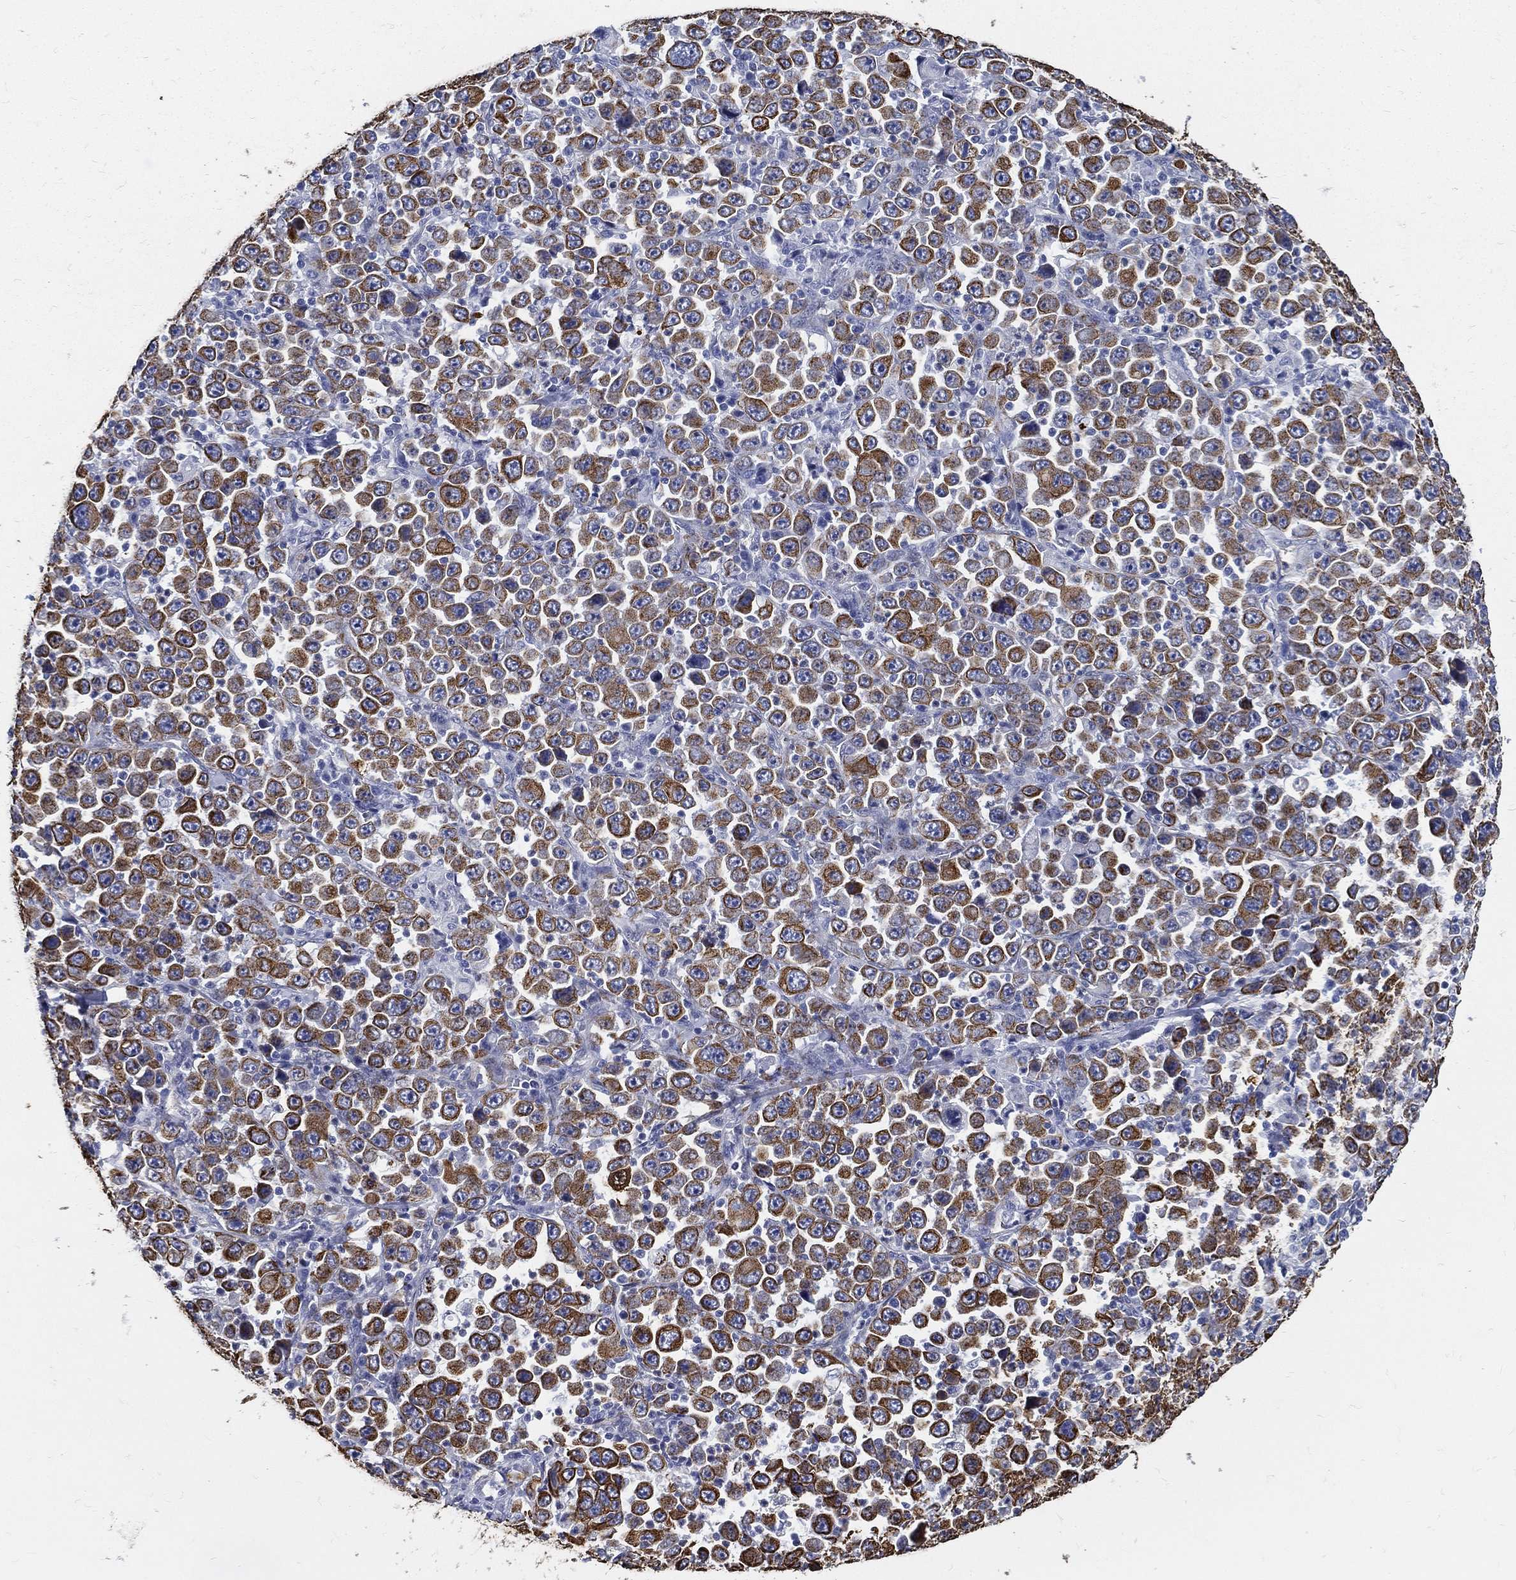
{"staining": {"intensity": "moderate", "quantity": ">75%", "location": "cytoplasmic/membranous"}, "tissue": "stomach cancer", "cell_type": "Tumor cells", "image_type": "cancer", "snomed": [{"axis": "morphology", "description": "Normal tissue, NOS"}, {"axis": "morphology", "description": "Adenocarcinoma, NOS"}, {"axis": "topography", "description": "Stomach, upper"}, {"axis": "topography", "description": "Stomach"}], "caption": "Immunohistochemical staining of human stomach adenocarcinoma displays medium levels of moderate cytoplasmic/membranous staining in approximately >75% of tumor cells. (Stains: DAB in brown, nuclei in blue, Microscopy: brightfield microscopy at high magnification).", "gene": "NEDD9", "patient": {"sex": "male", "age": 59}}